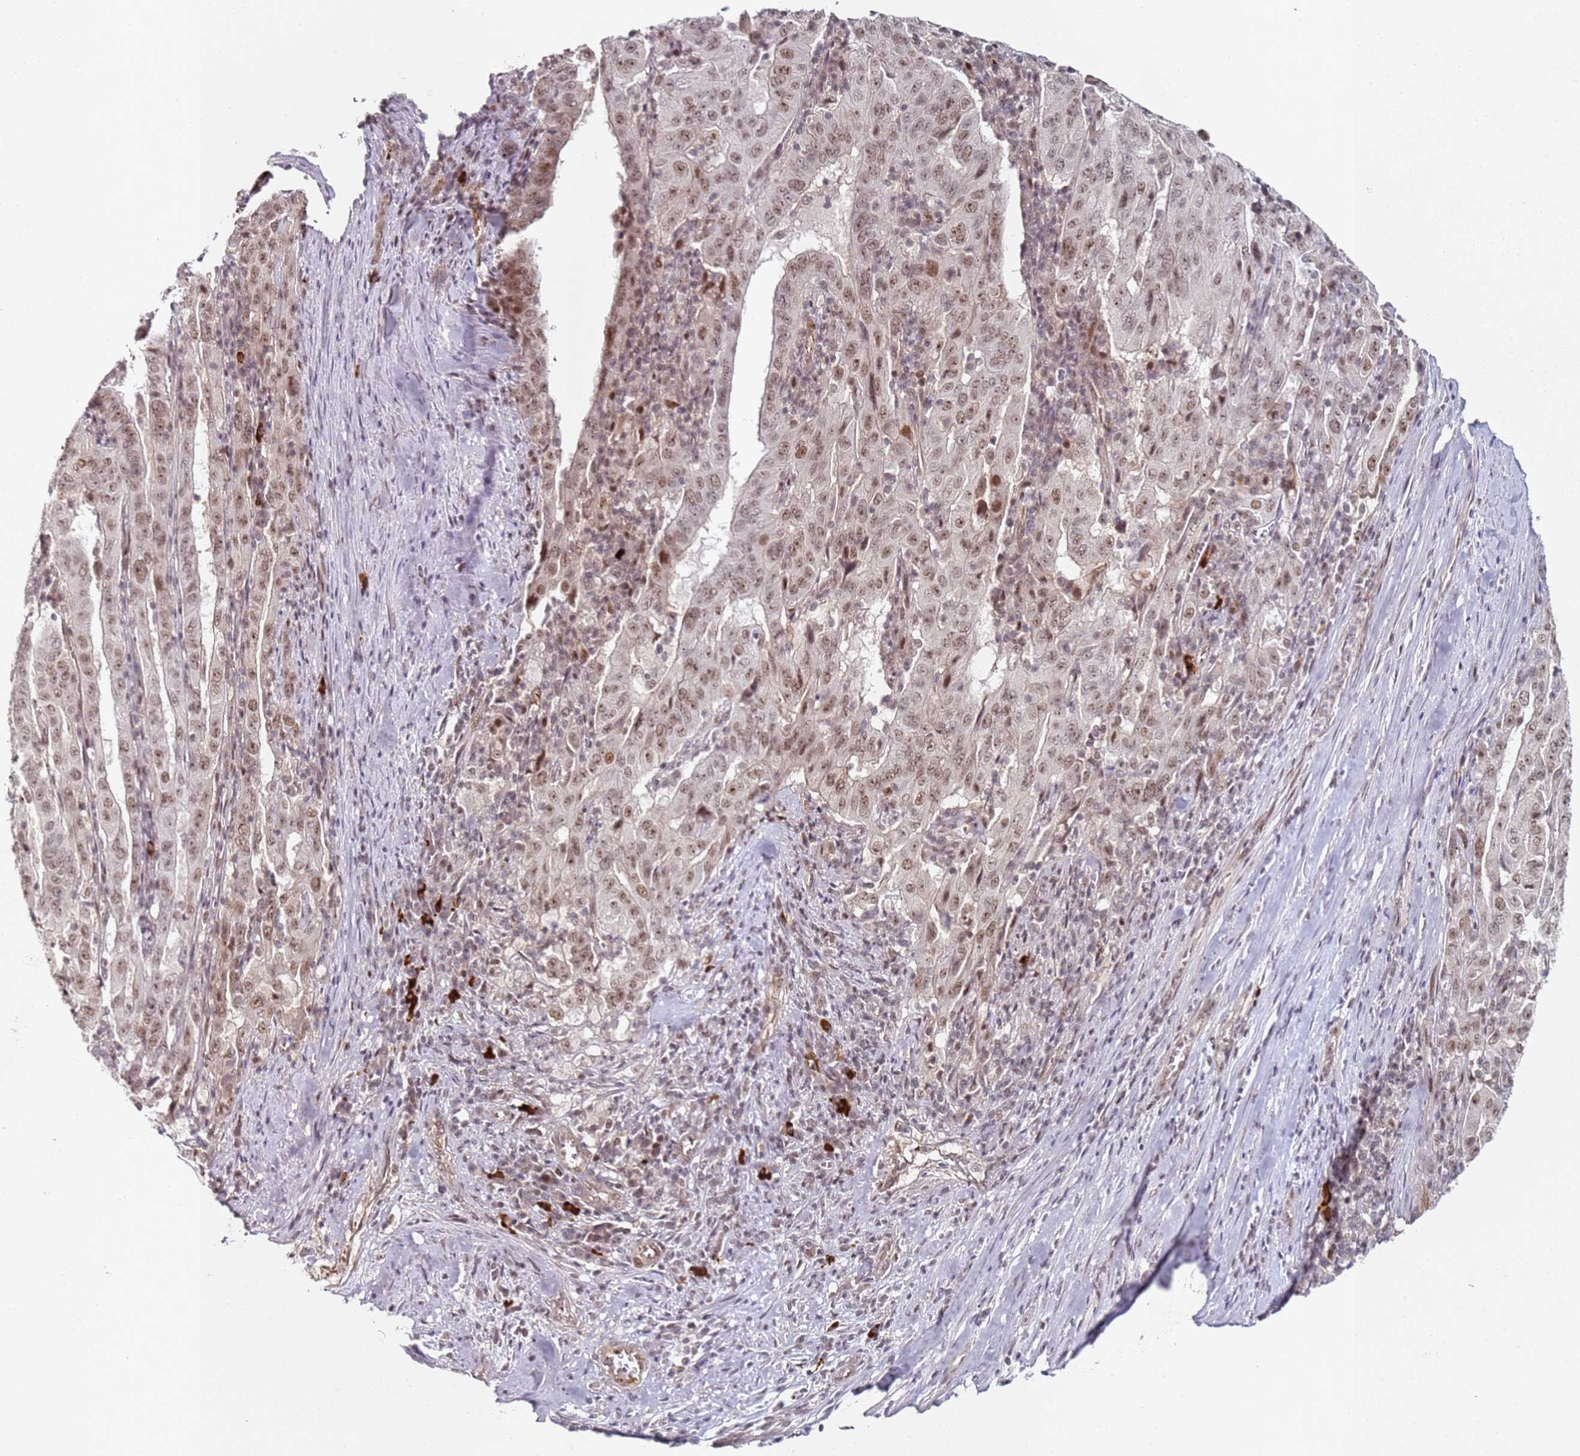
{"staining": {"intensity": "moderate", "quantity": ">75%", "location": "nuclear"}, "tissue": "pancreatic cancer", "cell_type": "Tumor cells", "image_type": "cancer", "snomed": [{"axis": "morphology", "description": "Adenocarcinoma, NOS"}, {"axis": "topography", "description": "Pancreas"}], "caption": "This micrograph exhibits IHC staining of pancreatic adenocarcinoma, with medium moderate nuclear expression in approximately >75% of tumor cells.", "gene": "ATF6B", "patient": {"sex": "male", "age": 63}}